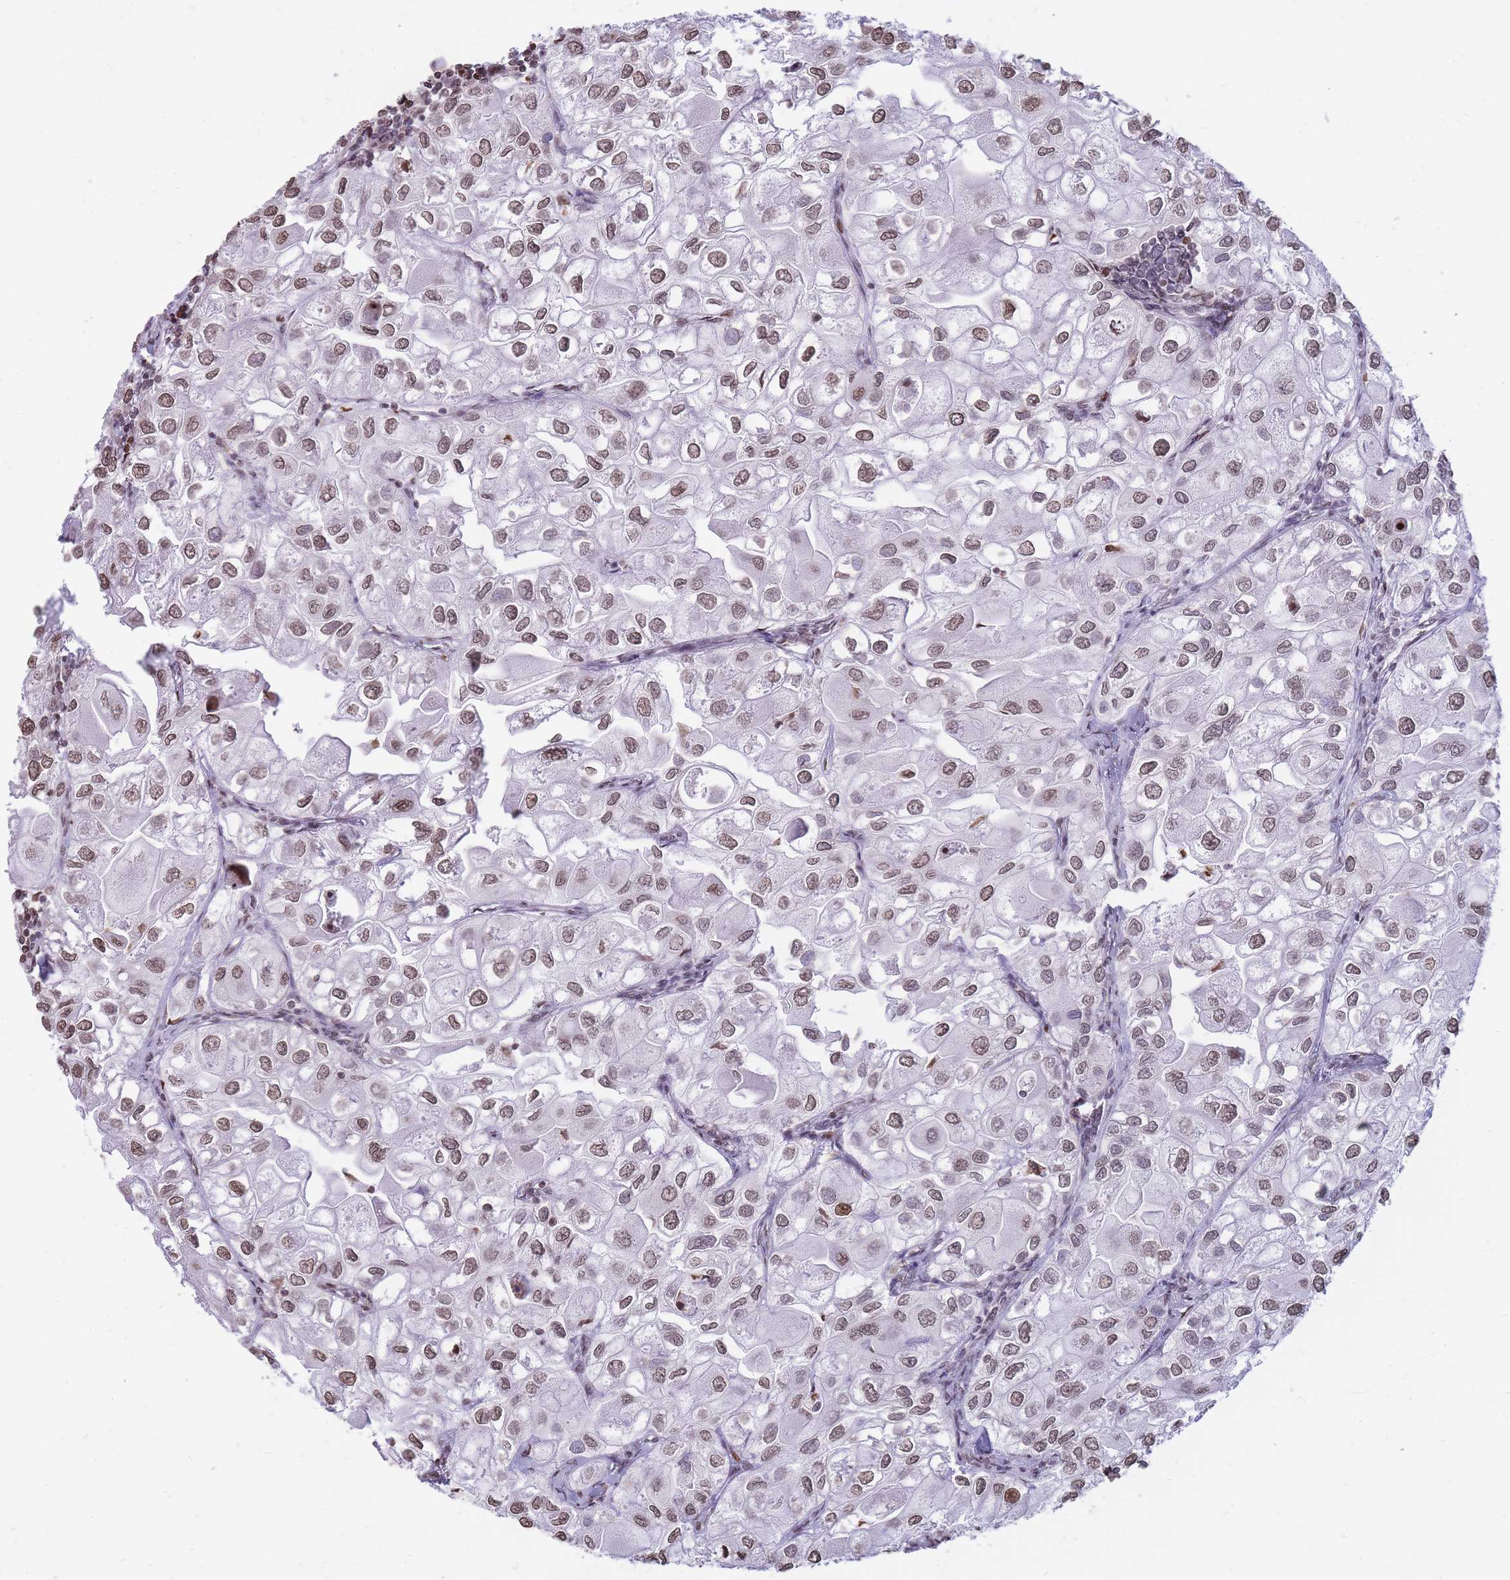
{"staining": {"intensity": "weak", "quantity": ">75%", "location": "nuclear"}, "tissue": "urothelial cancer", "cell_type": "Tumor cells", "image_type": "cancer", "snomed": [{"axis": "morphology", "description": "Urothelial carcinoma, High grade"}, {"axis": "topography", "description": "Urinary bladder"}], "caption": "Immunohistochemical staining of high-grade urothelial carcinoma exhibits low levels of weak nuclear positivity in about >75% of tumor cells. (IHC, brightfield microscopy, high magnification).", "gene": "SHISAL1", "patient": {"sex": "male", "age": 64}}